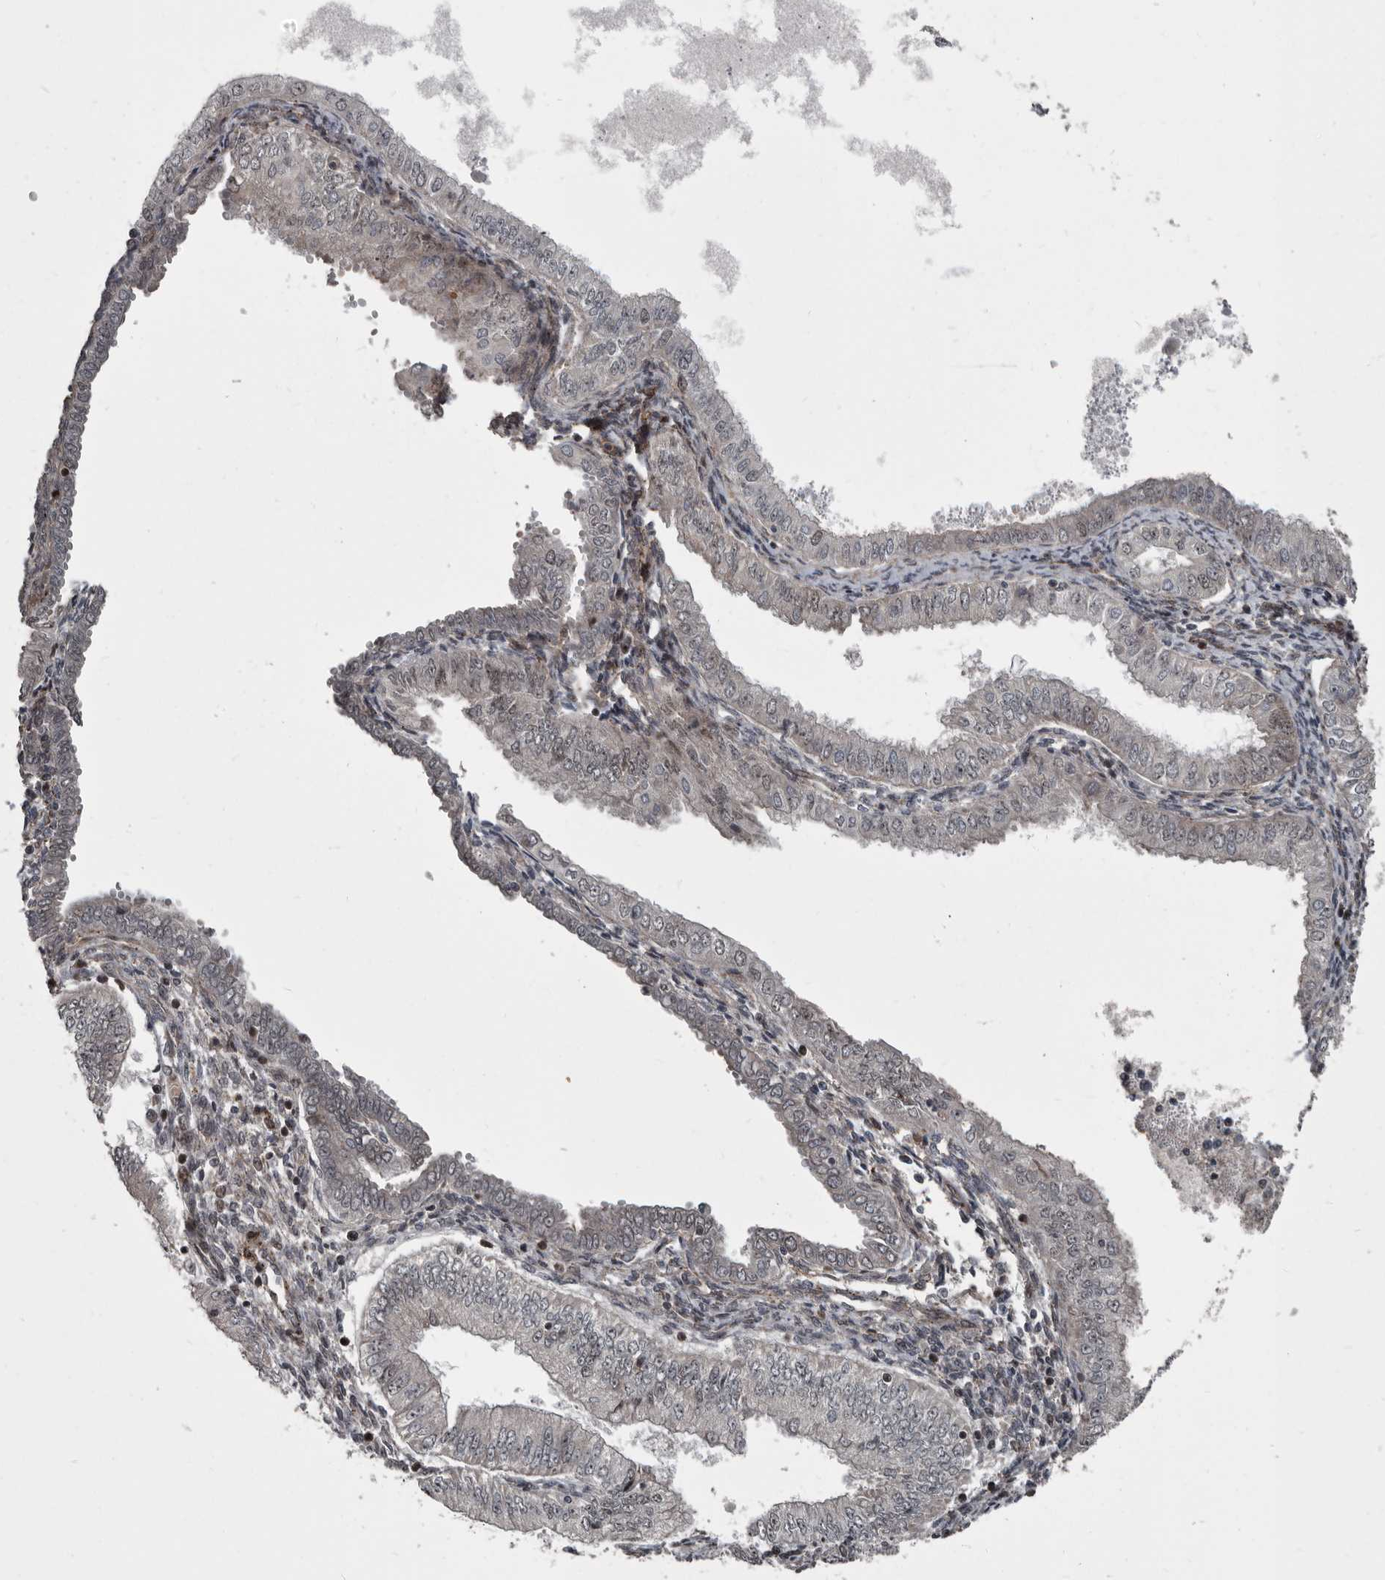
{"staining": {"intensity": "weak", "quantity": "<25%", "location": "cytoplasmic/membranous,nuclear"}, "tissue": "endometrial cancer", "cell_type": "Tumor cells", "image_type": "cancer", "snomed": [{"axis": "morphology", "description": "Normal tissue, NOS"}, {"axis": "morphology", "description": "Adenocarcinoma, NOS"}, {"axis": "topography", "description": "Endometrium"}], "caption": "An image of human endometrial cancer is negative for staining in tumor cells.", "gene": "CHD1L", "patient": {"sex": "female", "age": 53}}